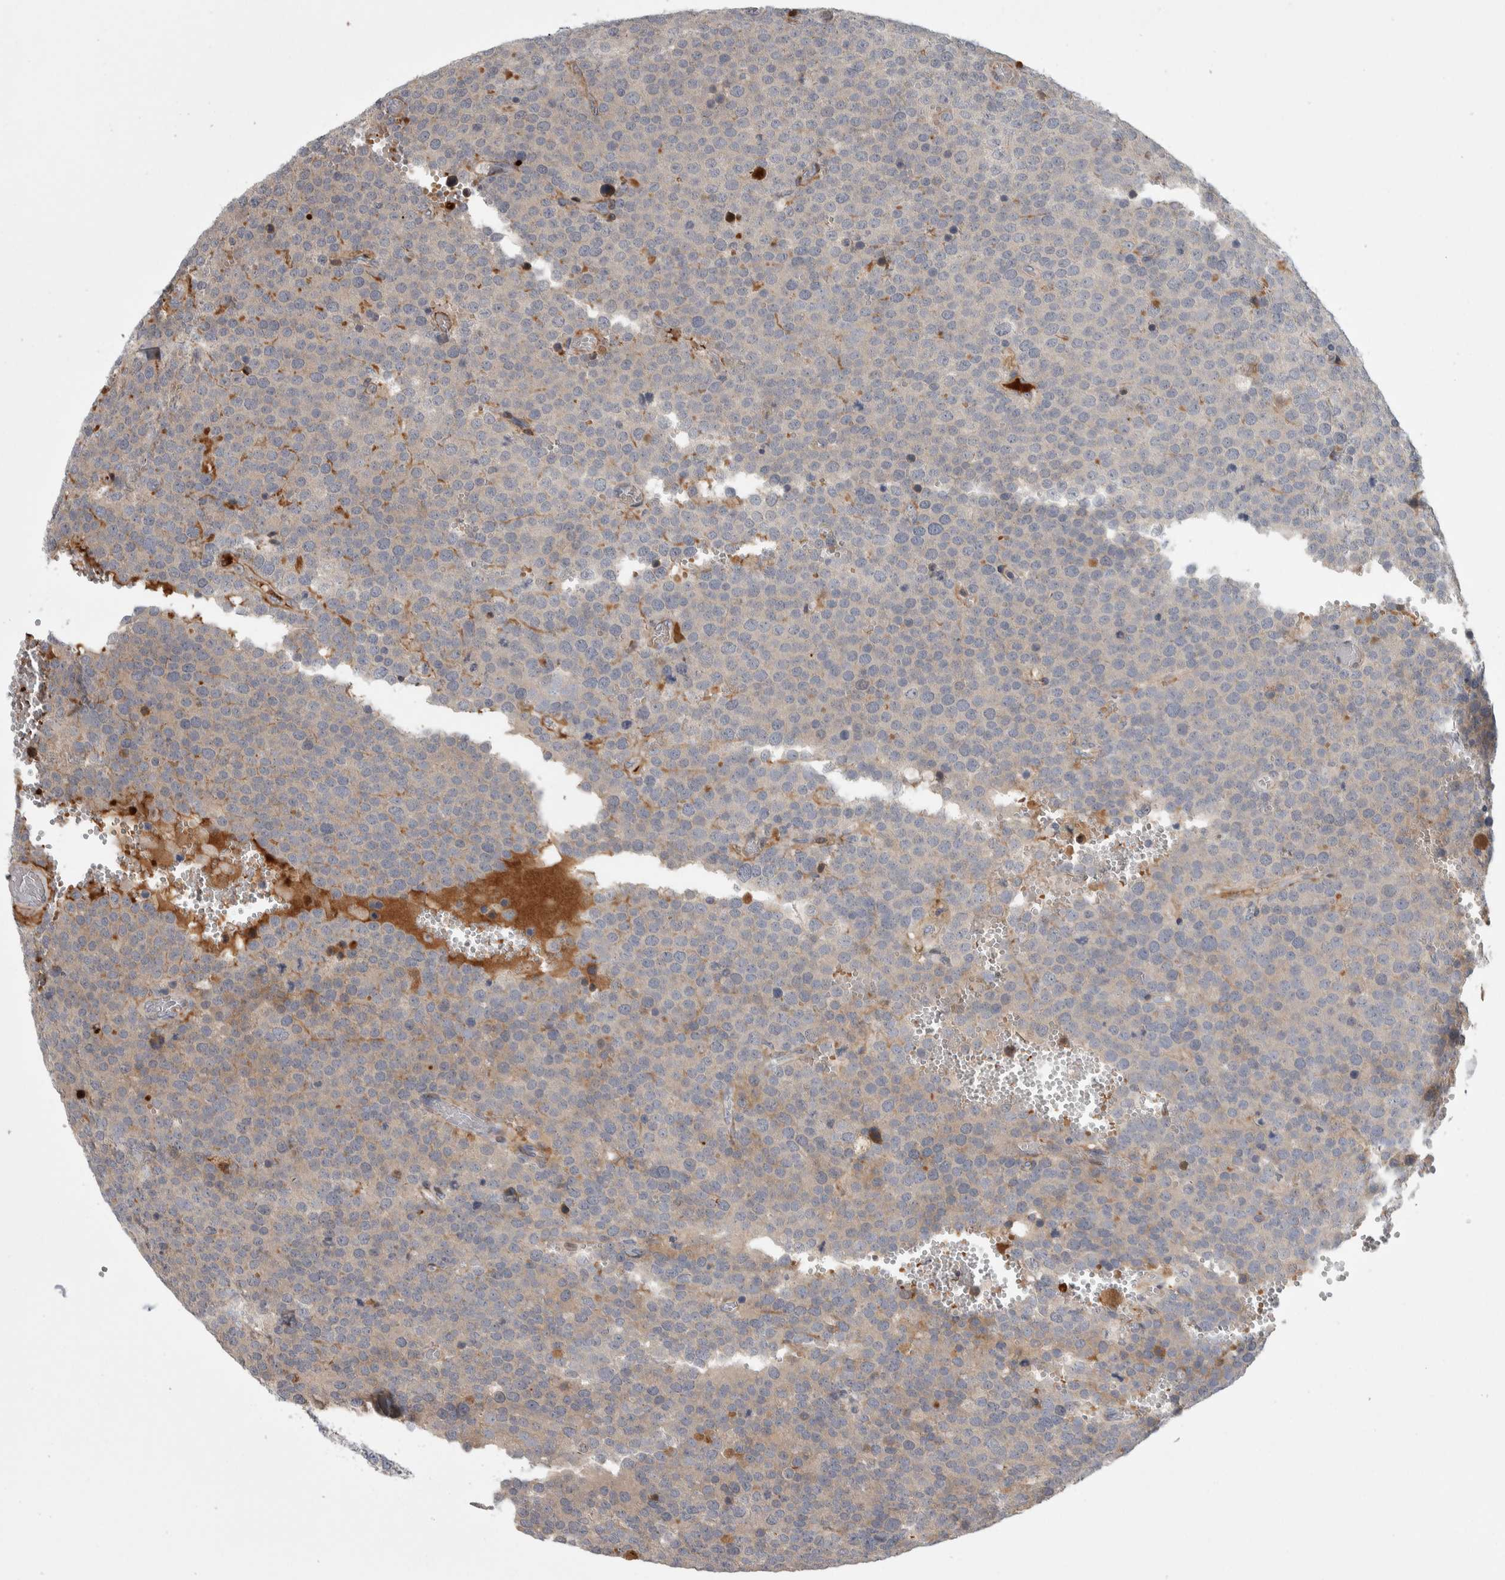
{"staining": {"intensity": "weak", "quantity": "<25%", "location": "cytoplasmic/membranous"}, "tissue": "testis cancer", "cell_type": "Tumor cells", "image_type": "cancer", "snomed": [{"axis": "morphology", "description": "Normal tissue, NOS"}, {"axis": "morphology", "description": "Seminoma, NOS"}, {"axis": "topography", "description": "Testis"}], "caption": "Testis seminoma was stained to show a protein in brown. There is no significant positivity in tumor cells. (Stains: DAB (3,3'-diaminobenzidine) immunohistochemistry (IHC) with hematoxylin counter stain, Microscopy: brightfield microscopy at high magnification).", "gene": "PSMG3", "patient": {"sex": "male", "age": 71}}